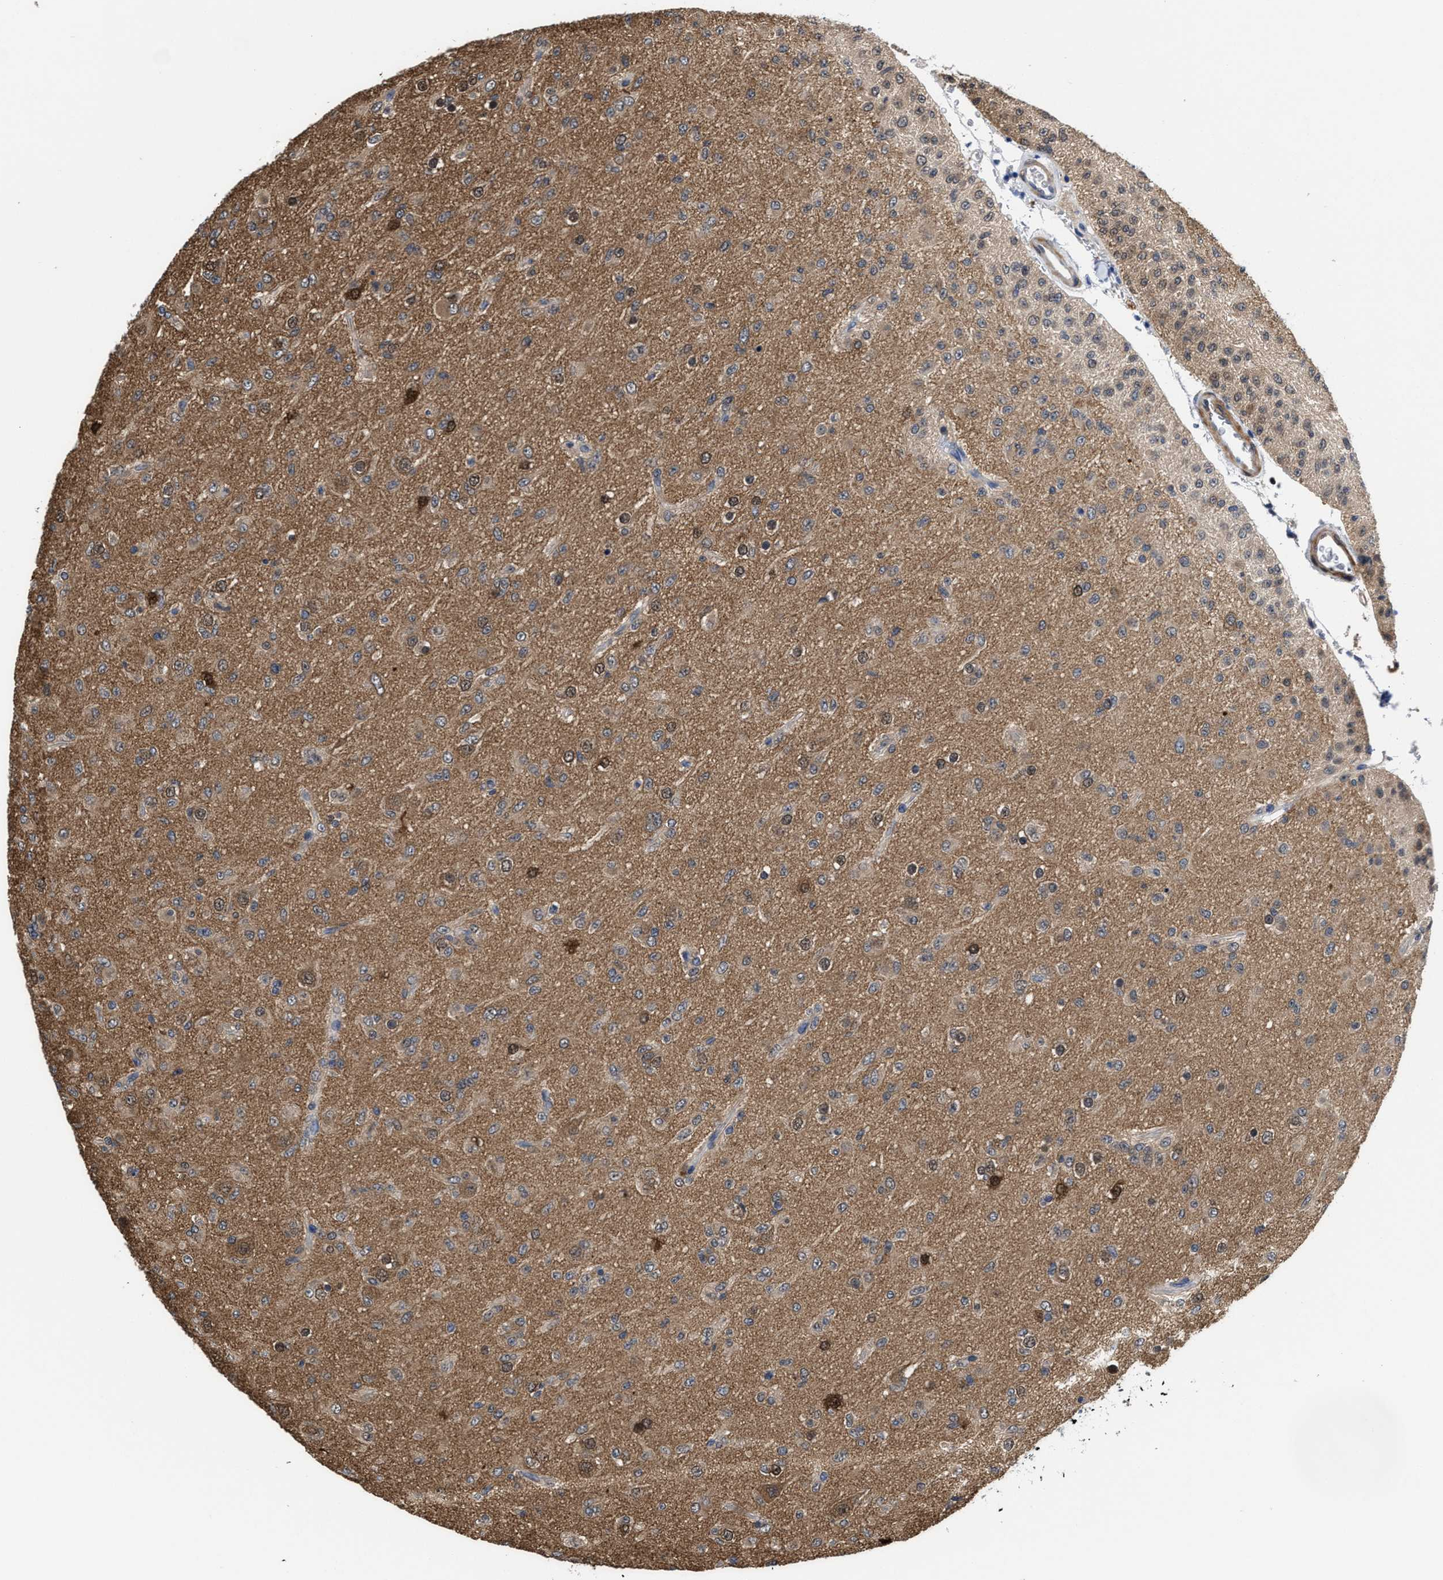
{"staining": {"intensity": "moderate", "quantity": "<25%", "location": "nuclear"}, "tissue": "glioma", "cell_type": "Tumor cells", "image_type": "cancer", "snomed": [{"axis": "morphology", "description": "Glioma, malignant, Low grade"}, {"axis": "topography", "description": "Brain"}], "caption": "Low-grade glioma (malignant) stained with a brown dye shows moderate nuclear positive positivity in approximately <25% of tumor cells.", "gene": "KIF12", "patient": {"sex": "male", "age": 65}}